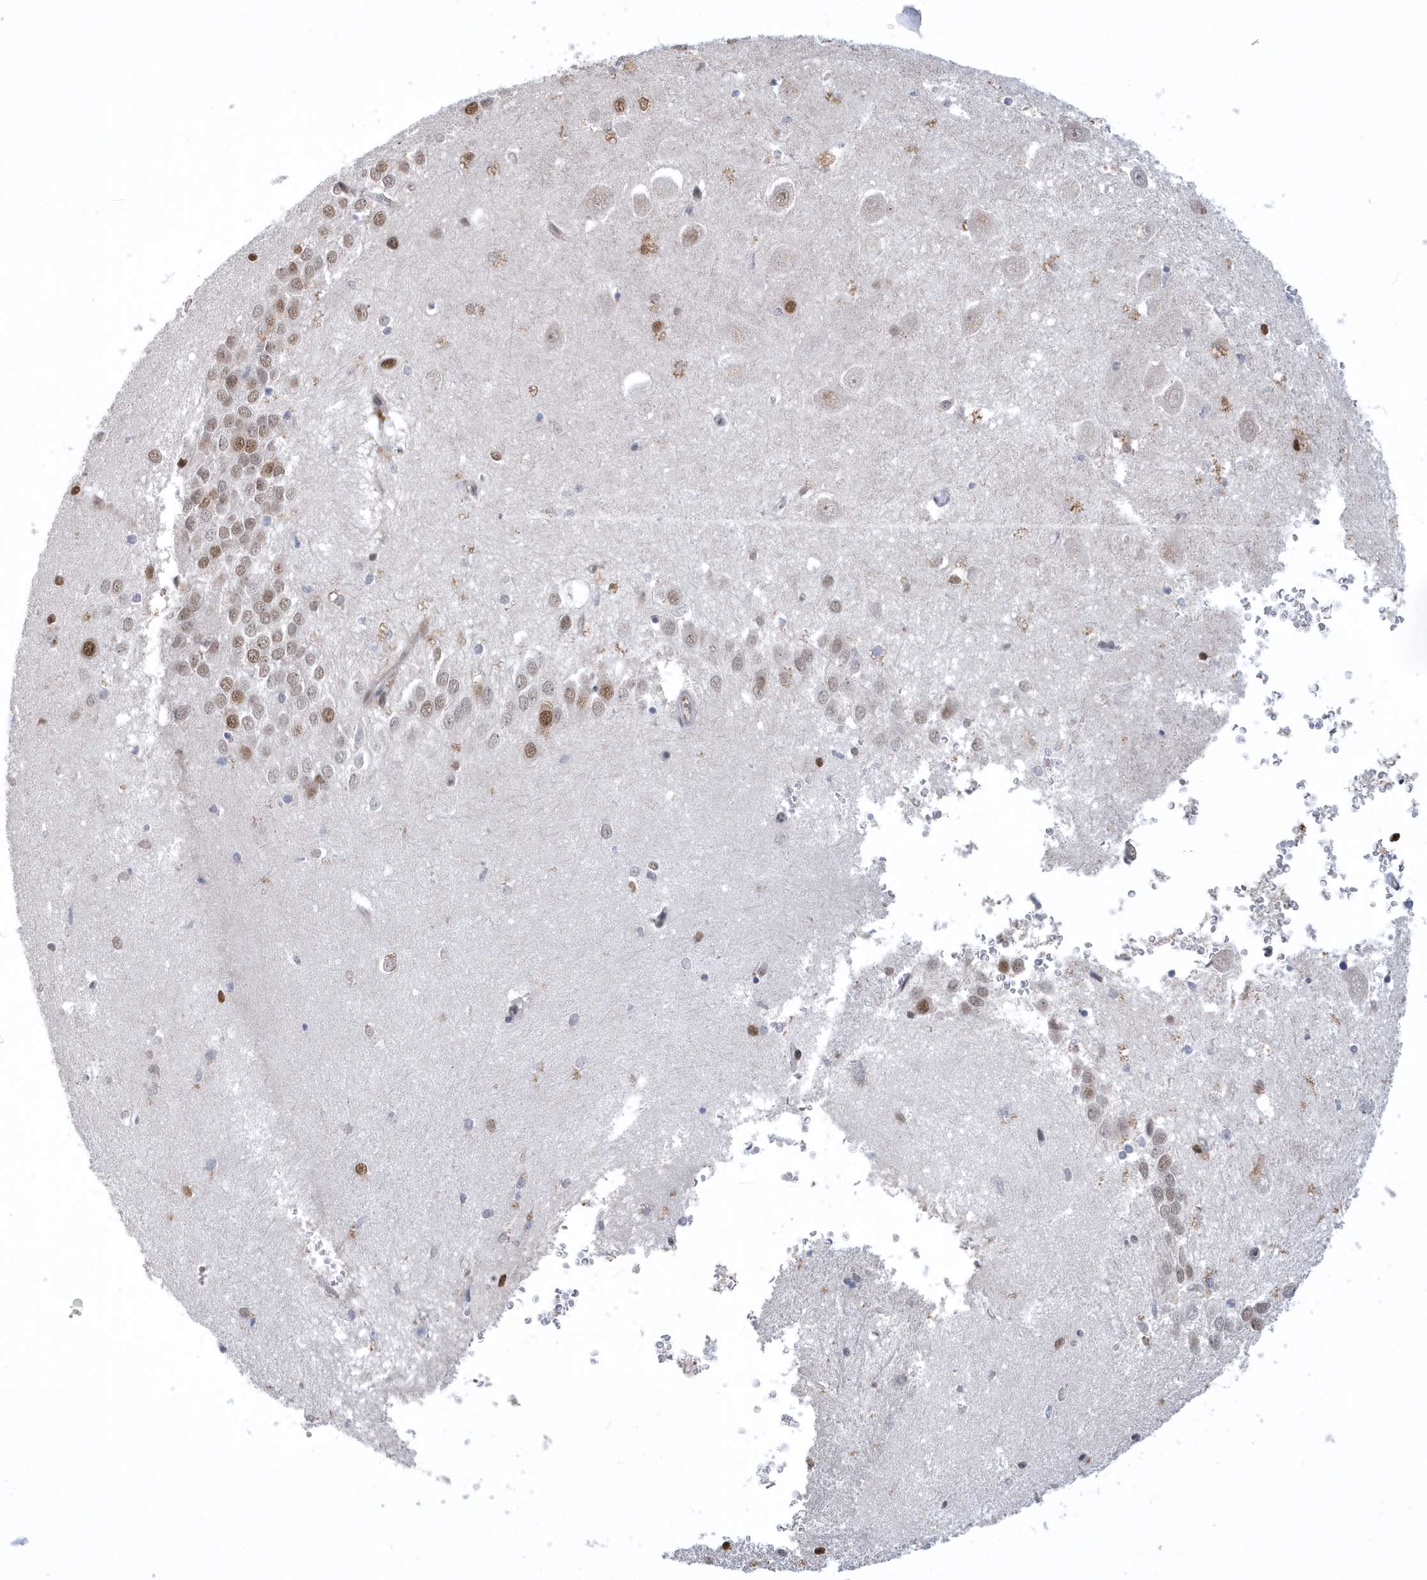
{"staining": {"intensity": "moderate", "quantity": "<25%", "location": "nuclear"}, "tissue": "hippocampus", "cell_type": "Glial cells", "image_type": "normal", "snomed": [{"axis": "morphology", "description": "Normal tissue, NOS"}, {"axis": "topography", "description": "Hippocampus"}], "caption": "Protein staining demonstrates moderate nuclear staining in approximately <25% of glial cells in normal hippocampus. Immunohistochemistry stains the protein of interest in brown and the nuclei are stained blue.", "gene": "PHF1", "patient": {"sex": "female", "age": 64}}